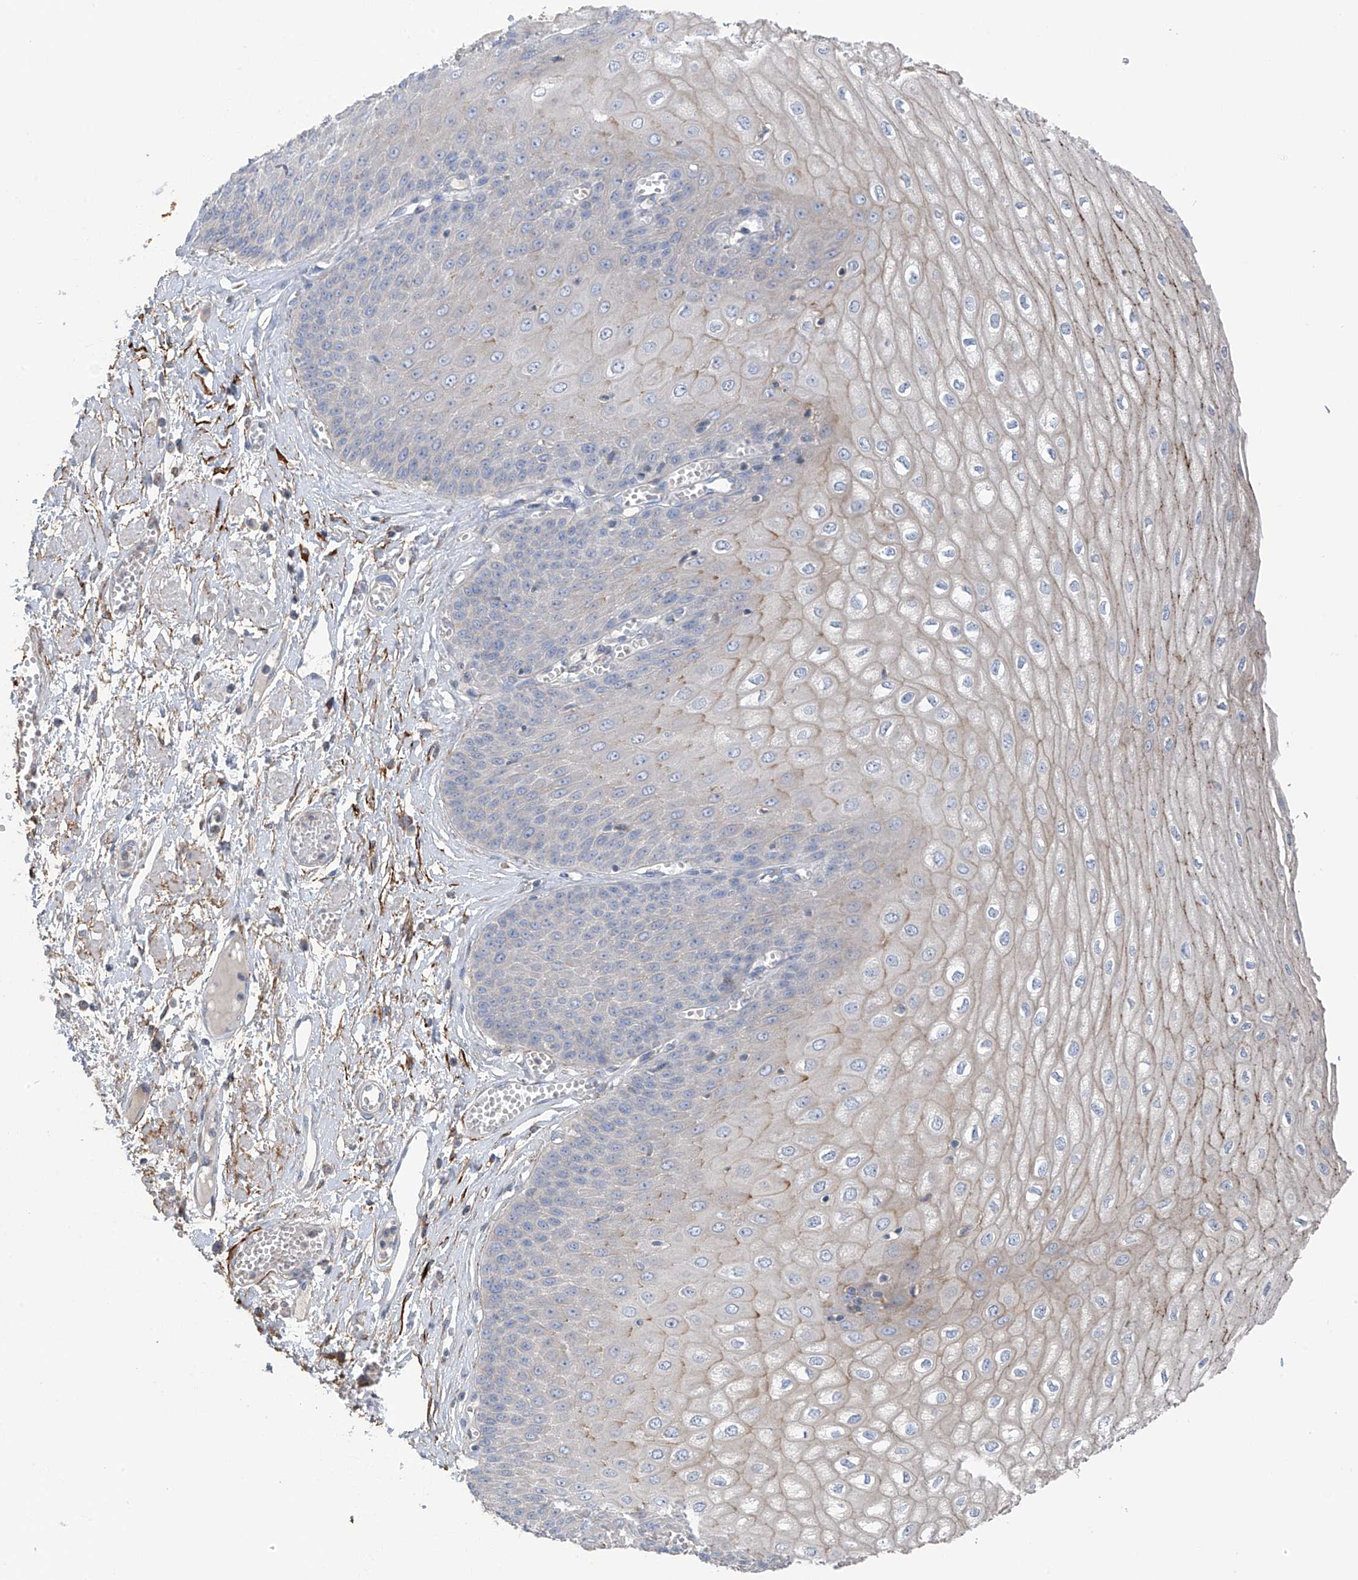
{"staining": {"intensity": "weak", "quantity": "<25%", "location": "cytoplasmic/membranous"}, "tissue": "esophagus", "cell_type": "Squamous epithelial cells", "image_type": "normal", "snomed": [{"axis": "morphology", "description": "Normal tissue, NOS"}, {"axis": "topography", "description": "Esophagus"}], "caption": "The micrograph shows no significant positivity in squamous epithelial cells of esophagus.", "gene": "GALNTL6", "patient": {"sex": "male", "age": 60}}